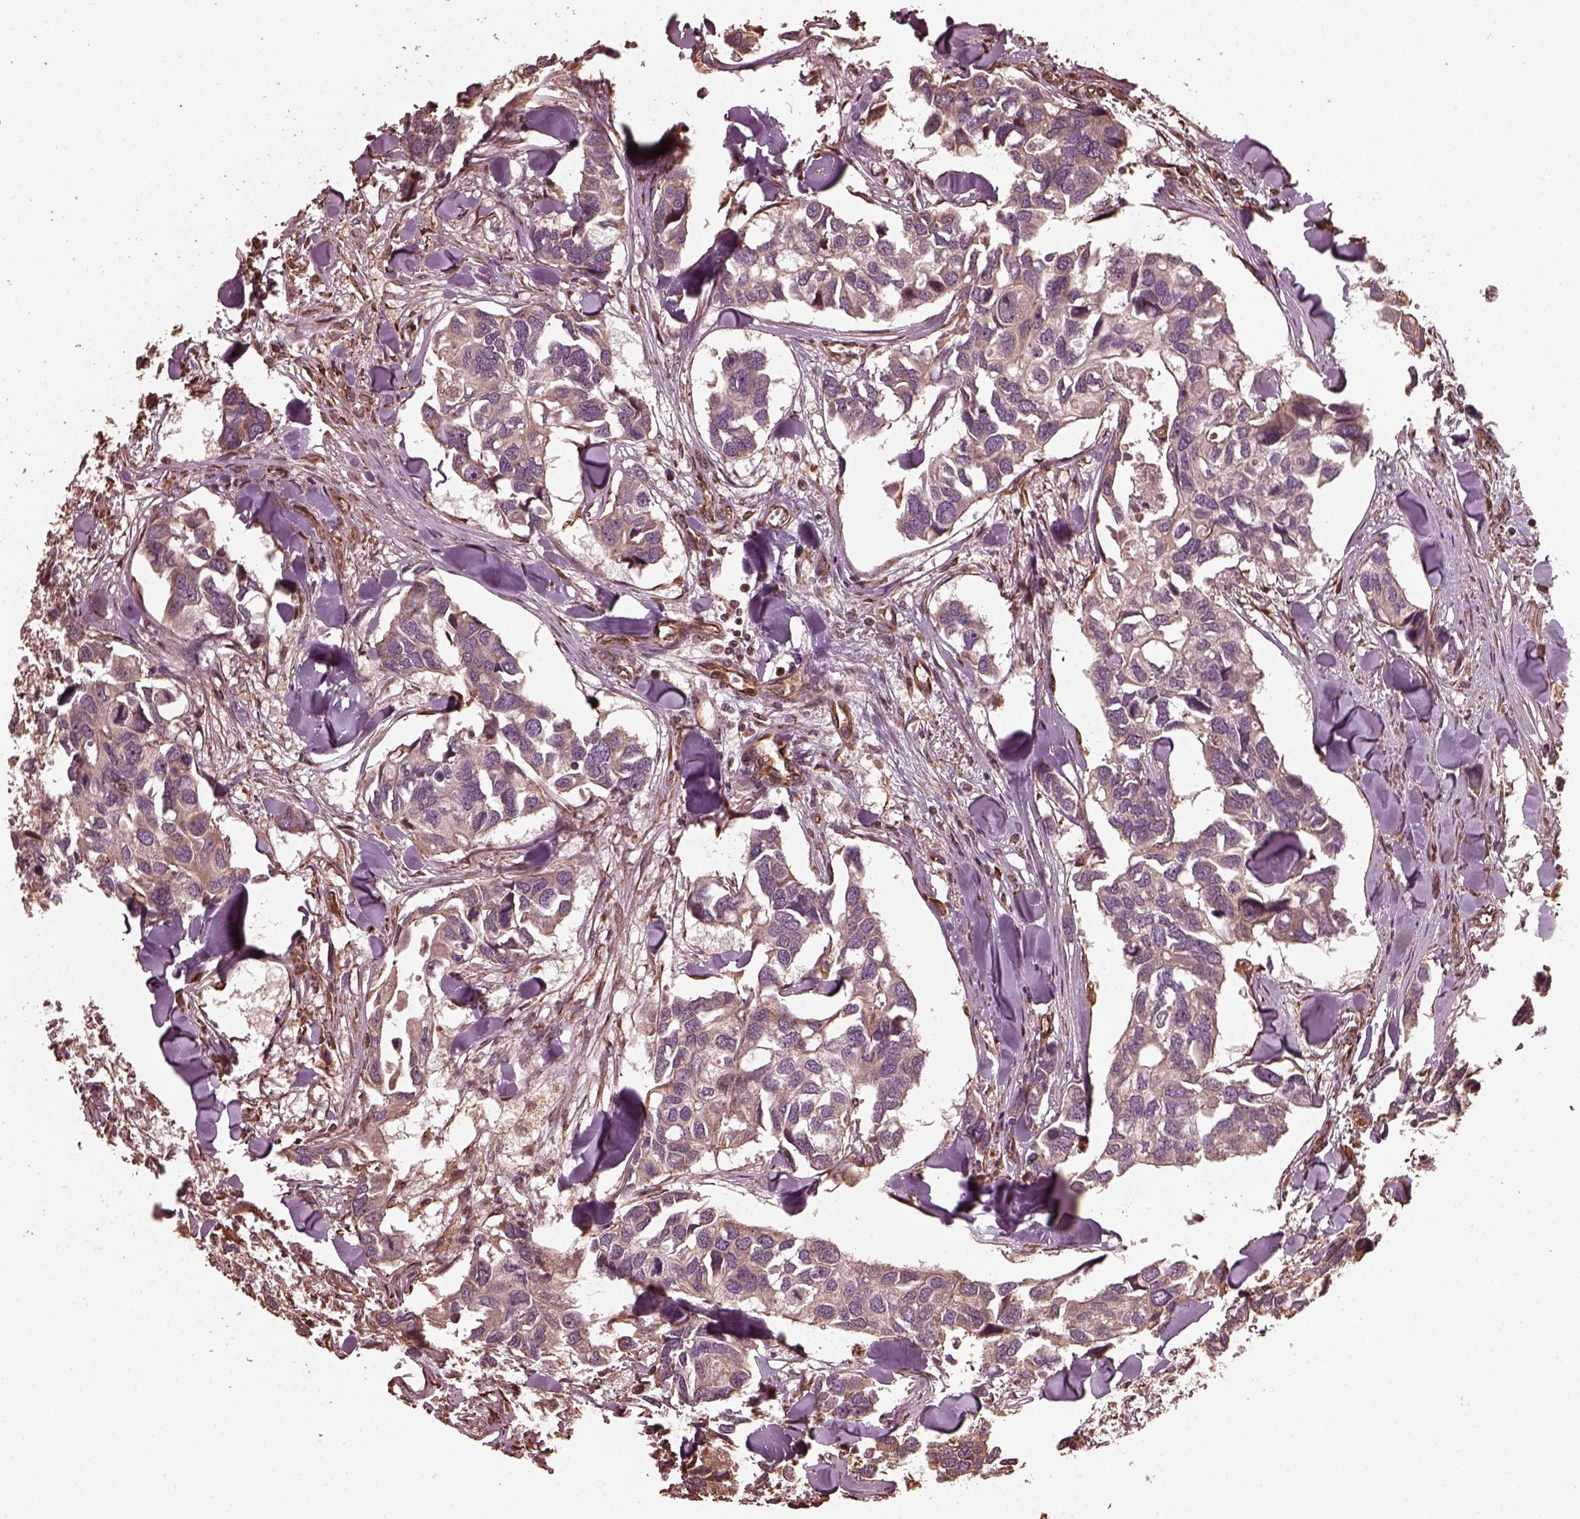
{"staining": {"intensity": "weak", "quantity": "25%-75%", "location": "cytoplasmic/membranous"}, "tissue": "breast cancer", "cell_type": "Tumor cells", "image_type": "cancer", "snomed": [{"axis": "morphology", "description": "Duct carcinoma"}, {"axis": "topography", "description": "Breast"}], "caption": "There is low levels of weak cytoplasmic/membranous staining in tumor cells of breast intraductal carcinoma, as demonstrated by immunohistochemical staining (brown color).", "gene": "GTPBP1", "patient": {"sex": "female", "age": 83}}